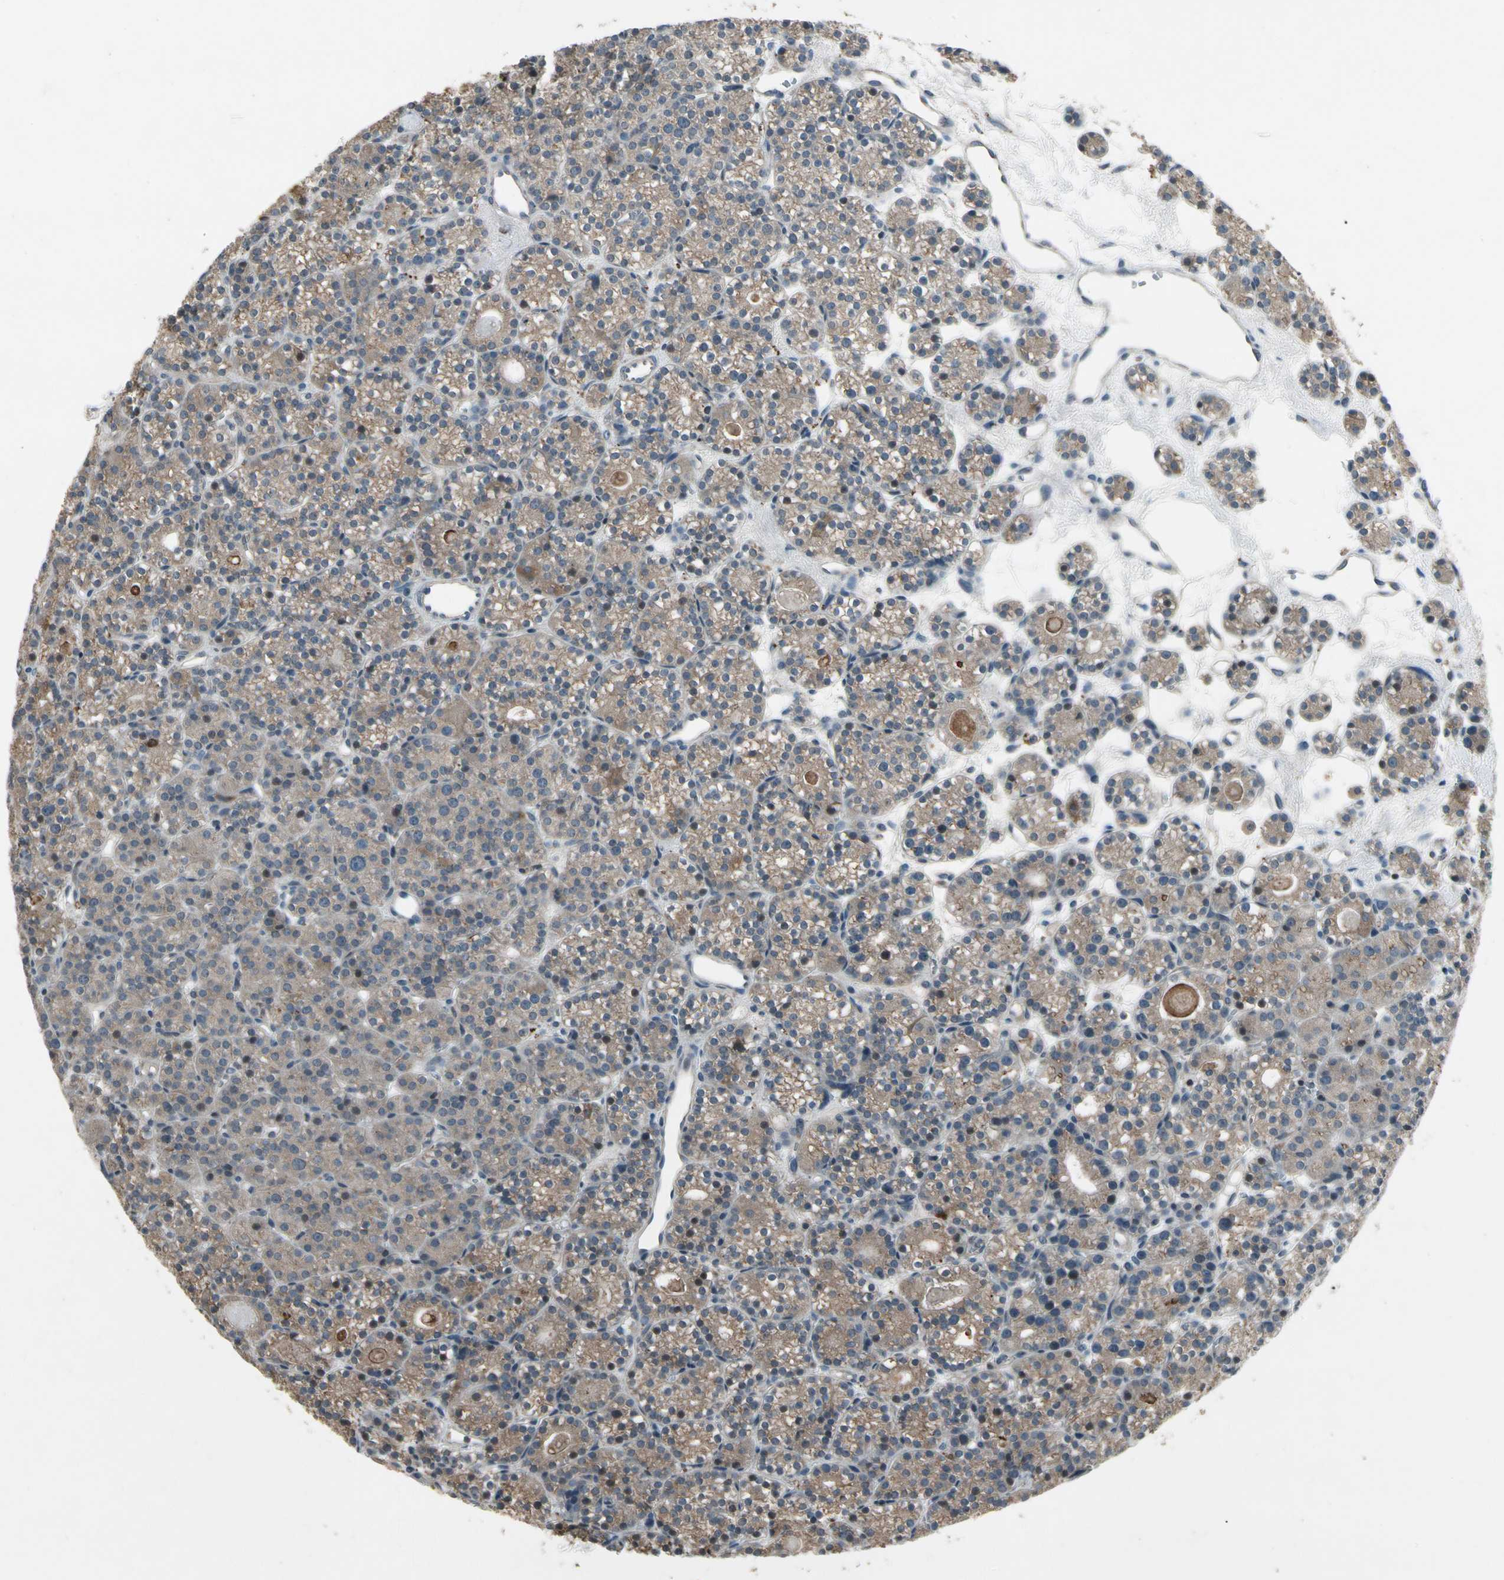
{"staining": {"intensity": "weak", "quantity": ">75%", "location": "cytoplasmic/membranous,nuclear"}, "tissue": "parathyroid gland", "cell_type": "Glandular cells", "image_type": "normal", "snomed": [{"axis": "morphology", "description": "Normal tissue, NOS"}, {"axis": "topography", "description": "Parathyroid gland"}], "caption": "Glandular cells display low levels of weak cytoplasmic/membranous,nuclear positivity in about >75% of cells in benign human parathyroid gland.", "gene": "NMI", "patient": {"sex": "female", "age": 64}}